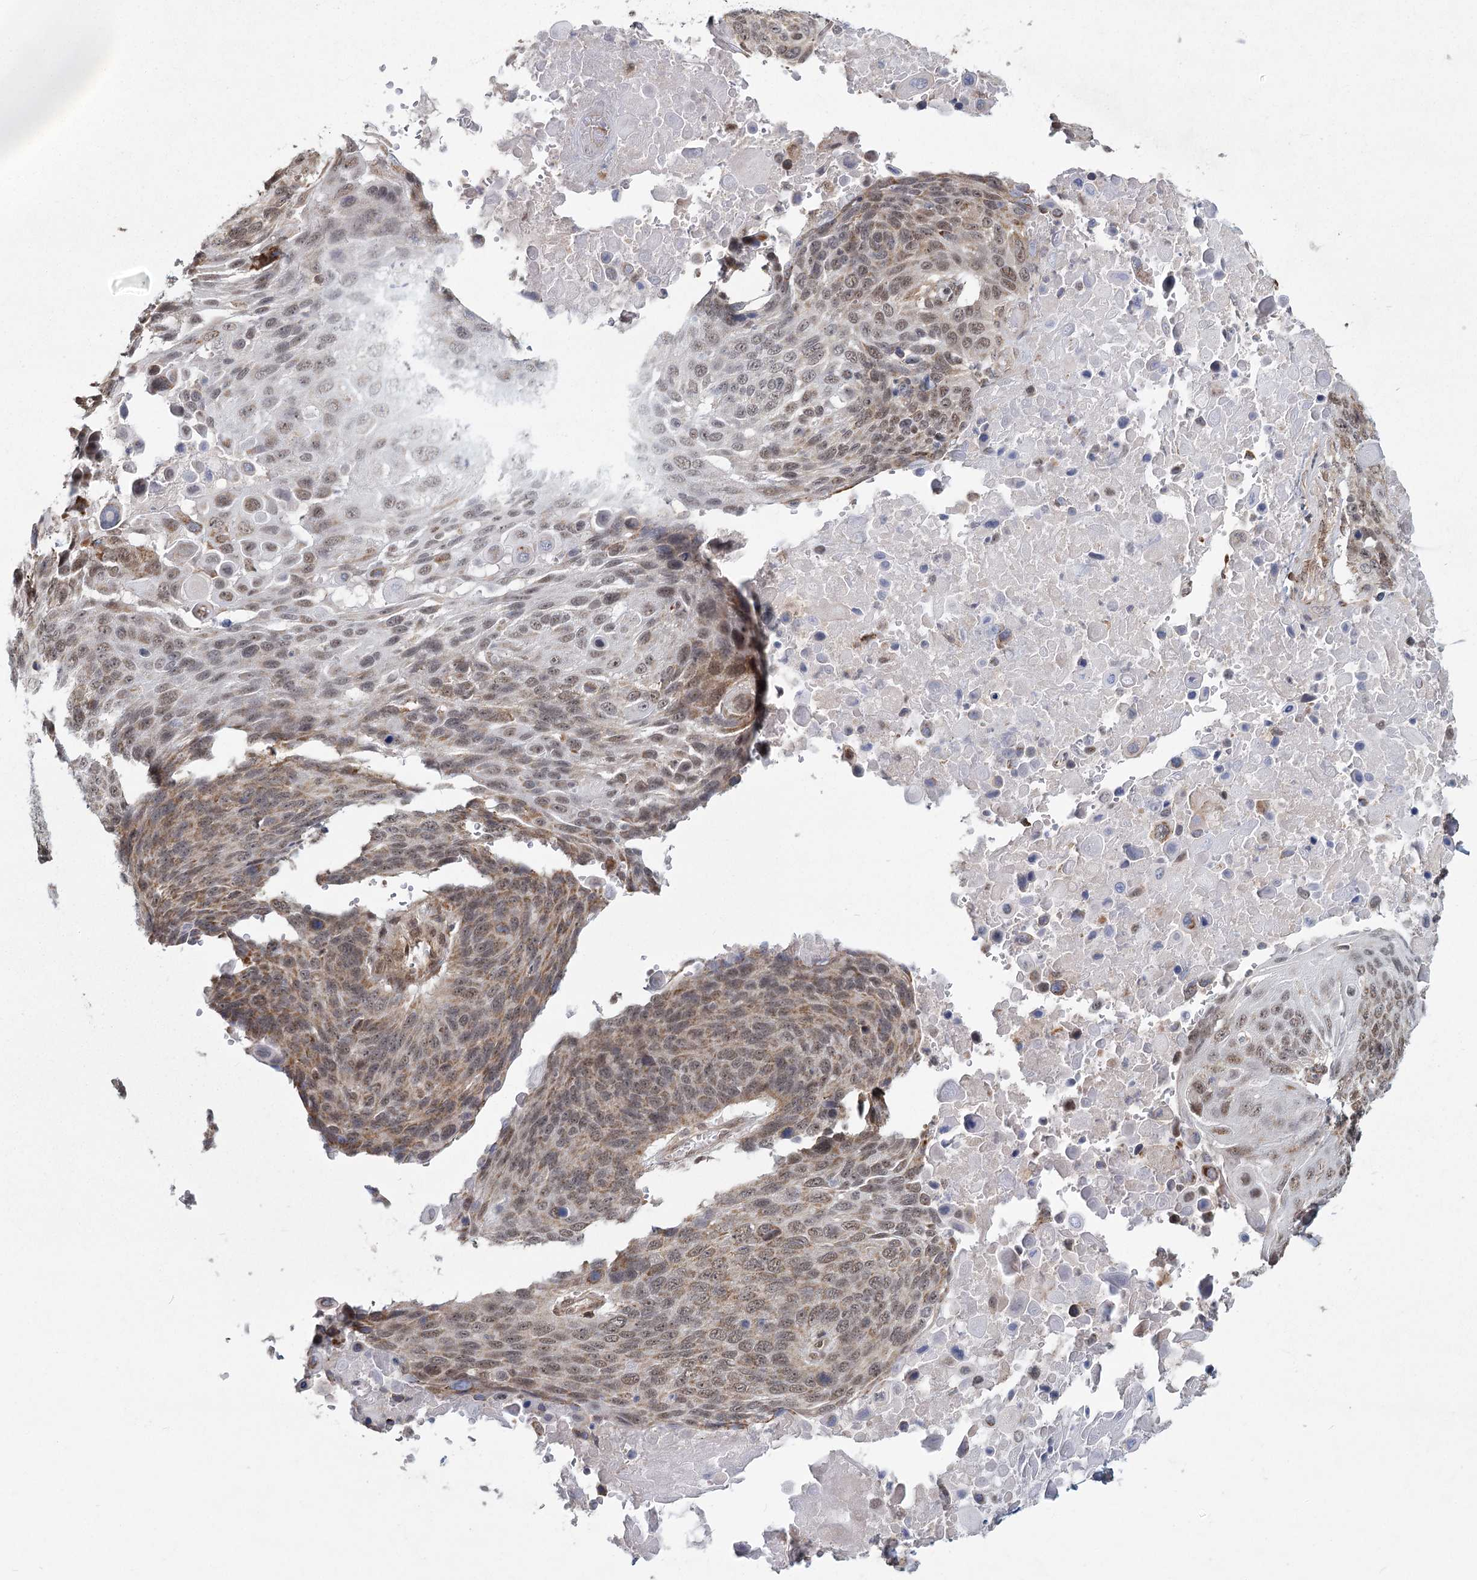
{"staining": {"intensity": "moderate", "quantity": "25%-75%", "location": "cytoplasmic/membranous,nuclear"}, "tissue": "lung cancer", "cell_type": "Tumor cells", "image_type": "cancer", "snomed": [{"axis": "morphology", "description": "Squamous cell carcinoma, NOS"}, {"axis": "topography", "description": "Lung"}], "caption": "Lung squamous cell carcinoma stained with immunohistochemistry displays moderate cytoplasmic/membranous and nuclear positivity in about 25%-75% of tumor cells.", "gene": "ZCCHC24", "patient": {"sex": "male", "age": 66}}